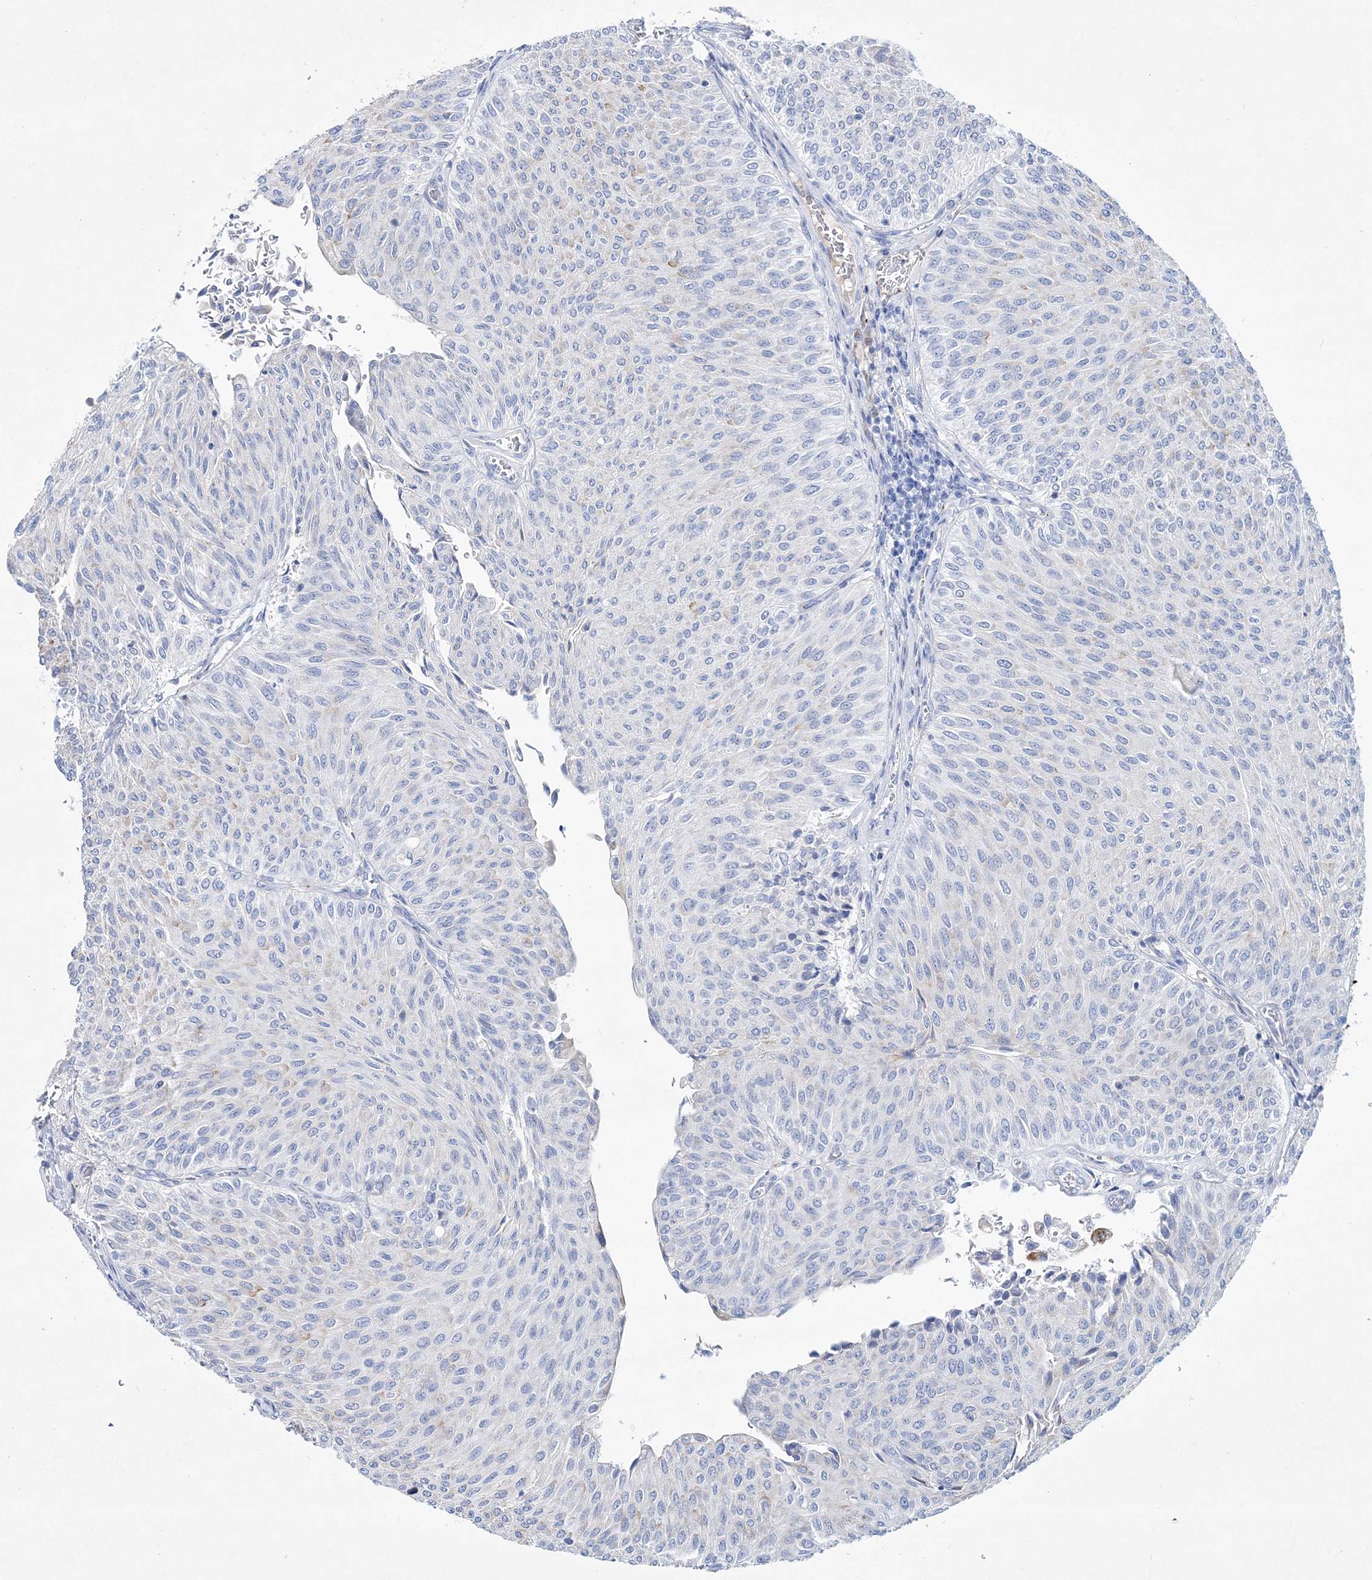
{"staining": {"intensity": "negative", "quantity": "none", "location": "none"}, "tissue": "urothelial cancer", "cell_type": "Tumor cells", "image_type": "cancer", "snomed": [{"axis": "morphology", "description": "Urothelial carcinoma, Low grade"}, {"axis": "topography", "description": "Urinary bladder"}], "caption": "The image demonstrates no staining of tumor cells in urothelial carcinoma (low-grade).", "gene": "SPINK7", "patient": {"sex": "male", "age": 78}}